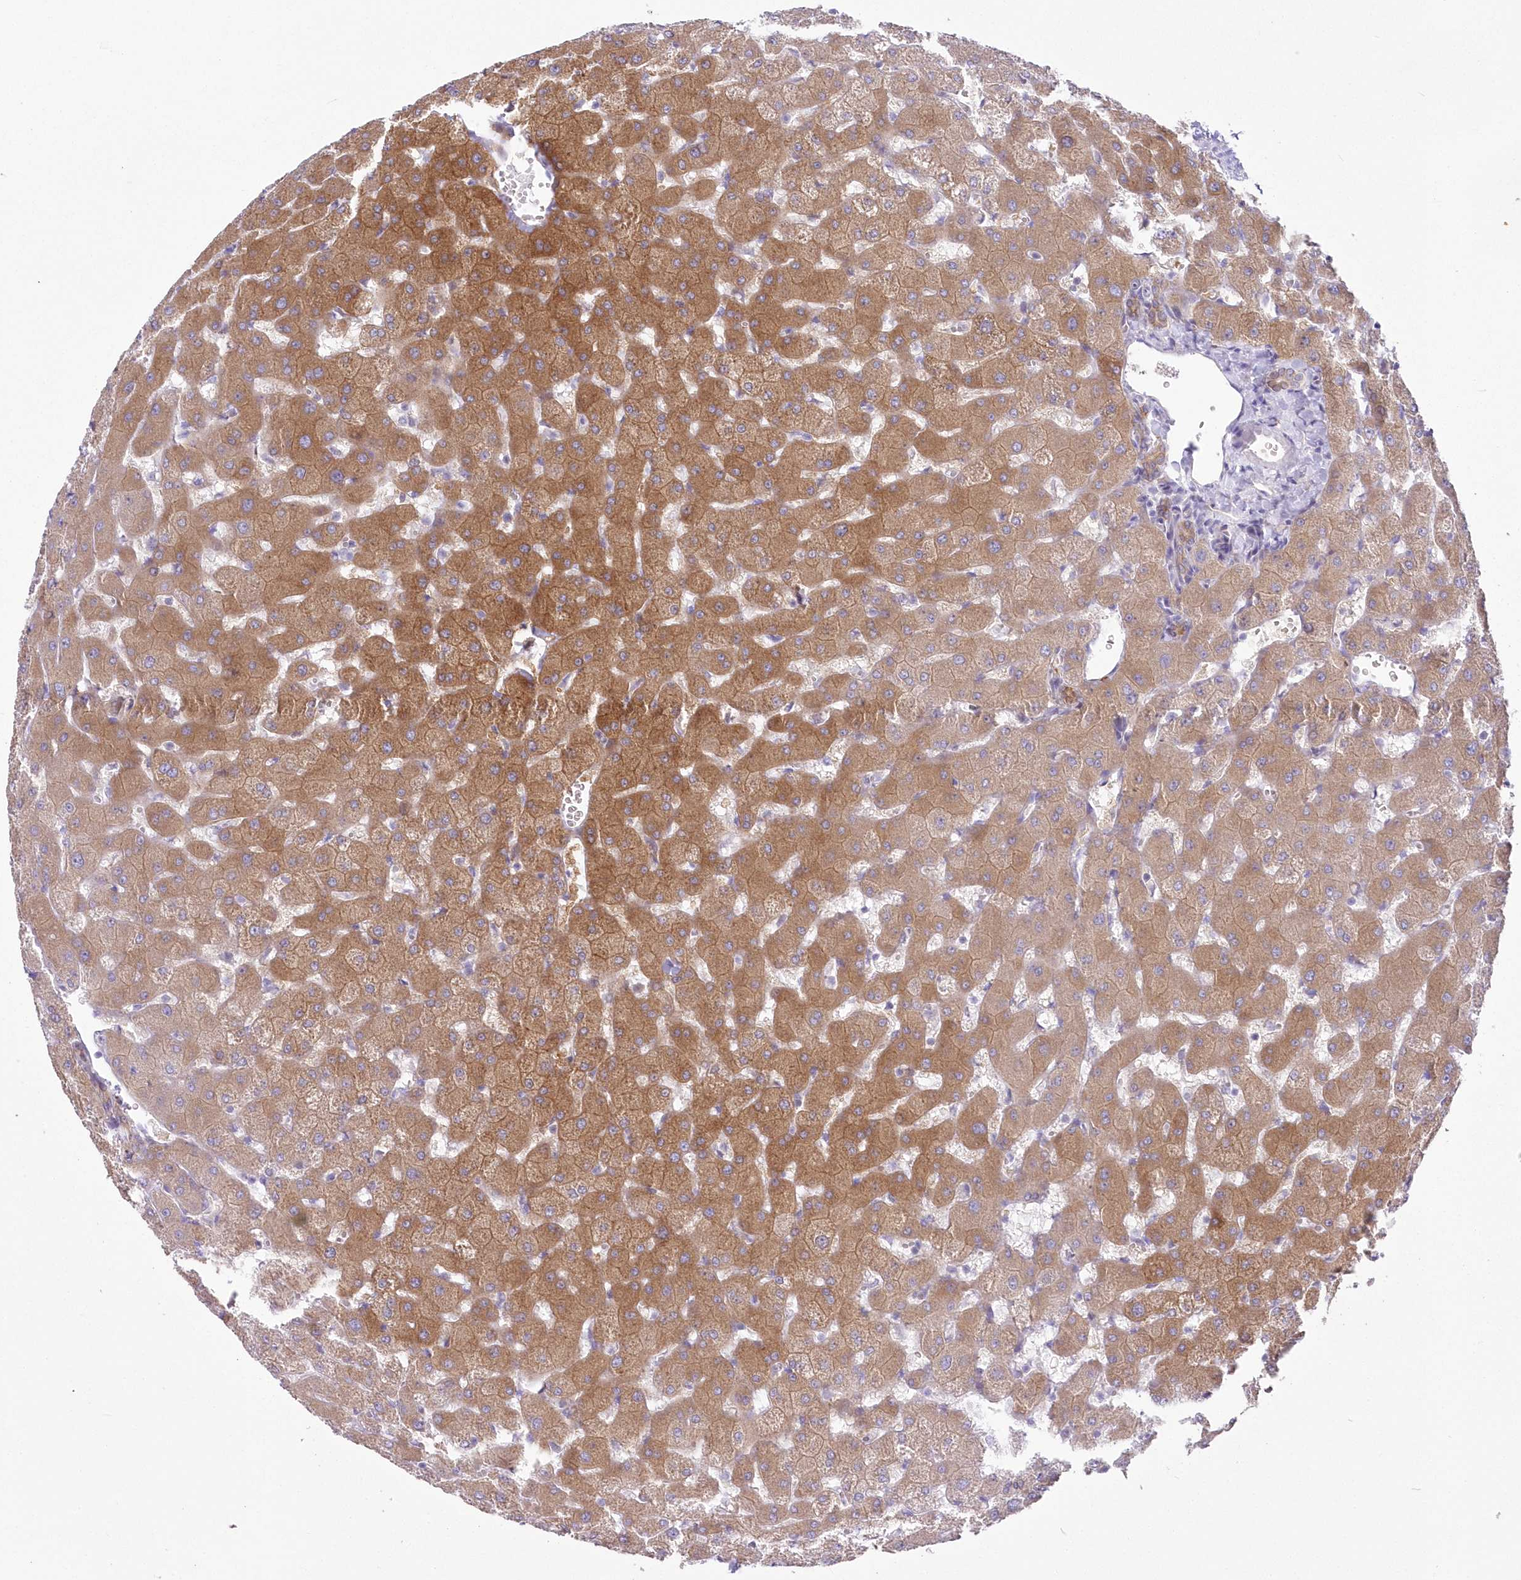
{"staining": {"intensity": "weak", "quantity": "25%-75%", "location": "cytoplasmic/membranous"}, "tissue": "liver", "cell_type": "Cholangiocytes", "image_type": "normal", "snomed": [{"axis": "morphology", "description": "Normal tissue, NOS"}, {"axis": "topography", "description": "Liver"}], "caption": "Normal liver displays weak cytoplasmic/membranous staining in approximately 25%-75% of cholangiocytes, visualized by immunohistochemistry.", "gene": "YTHDC2", "patient": {"sex": "female", "age": 63}}